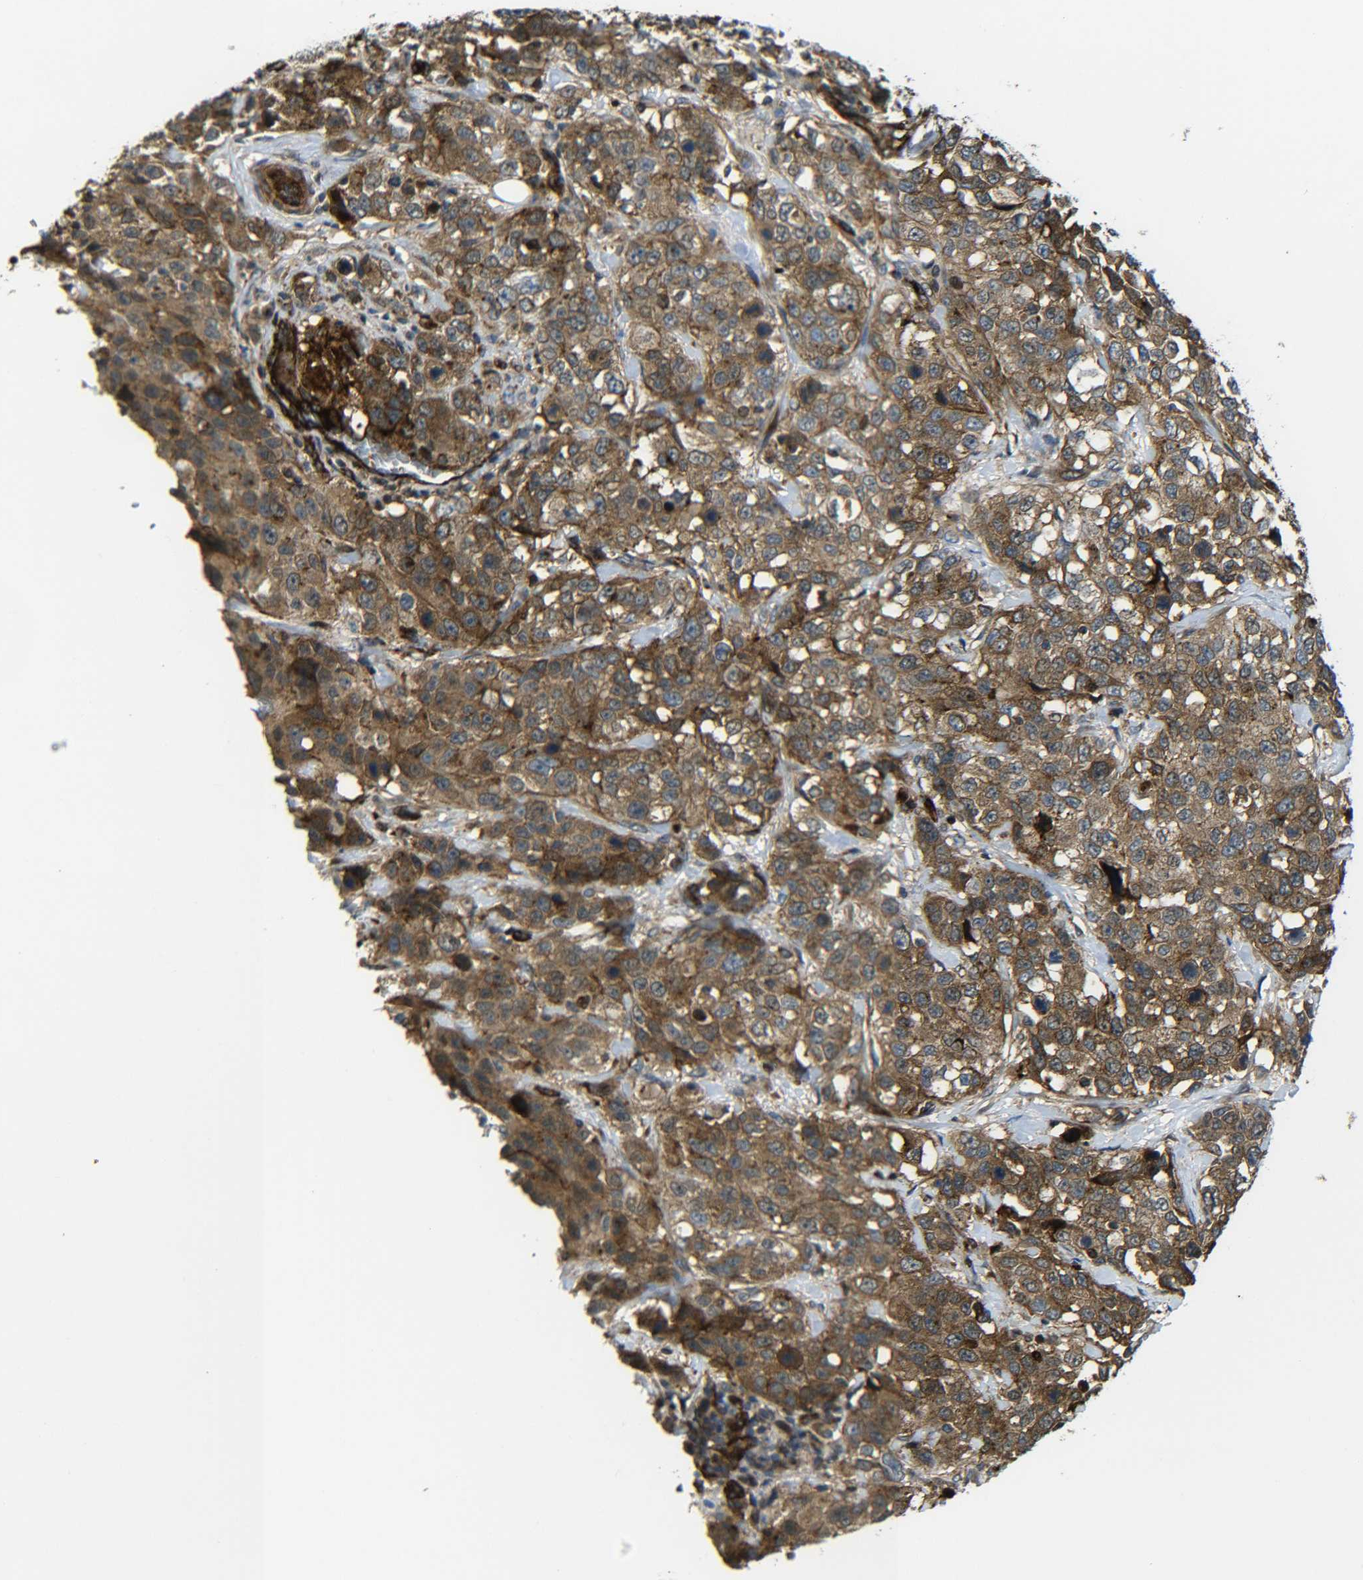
{"staining": {"intensity": "moderate", "quantity": ">75%", "location": "cytoplasmic/membranous"}, "tissue": "stomach cancer", "cell_type": "Tumor cells", "image_type": "cancer", "snomed": [{"axis": "morphology", "description": "Normal tissue, NOS"}, {"axis": "morphology", "description": "Adenocarcinoma, NOS"}, {"axis": "topography", "description": "Stomach"}], "caption": "Adenocarcinoma (stomach) tissue reveals moderate cytoplasmic/membranous positivity in about >75% of tumor cells", "gene": "ECE1", "patient": {"sex": "male", "age": 48}}